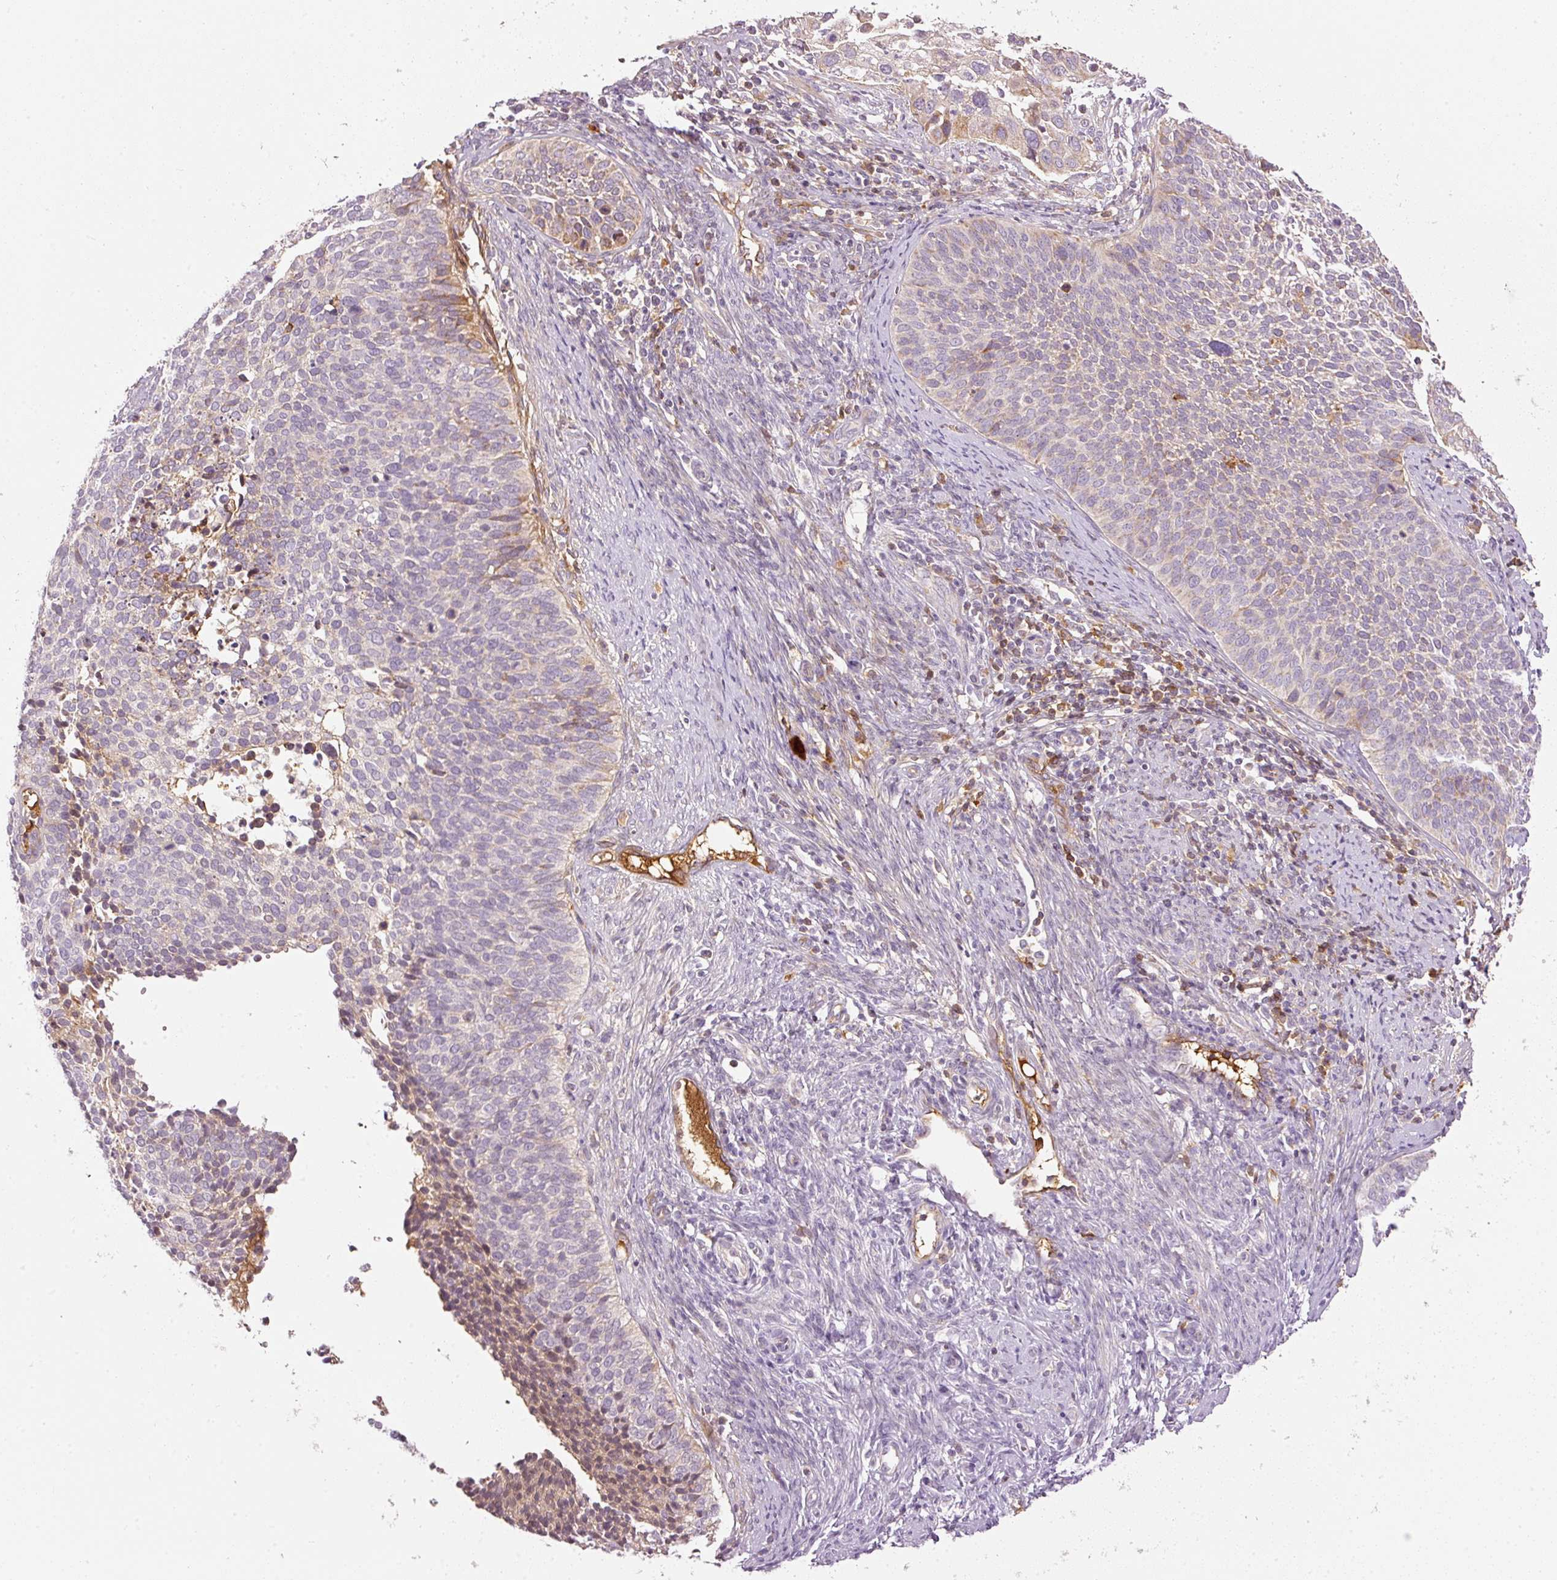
{"staining": {"intensity": "weak", "quantity": "<25%", "location": "cytoplasmic/membranous"}, "tissue": "cervical cancer", "cell_type": "Tumor cells", "image_type": "cancer", "snomed": [{"axis": "morphology", "description": "Squamous cell carcinoma, NOS"}, {"axis": "topography", "description": "Cervix"}], "caption": "Cervical cancer (squamous cell carcinoma) stained for a protein using IHC exhibits no staining tumor cells.", "gene": "SERPING1", "patient": {"sex": "female", "age": 34}}